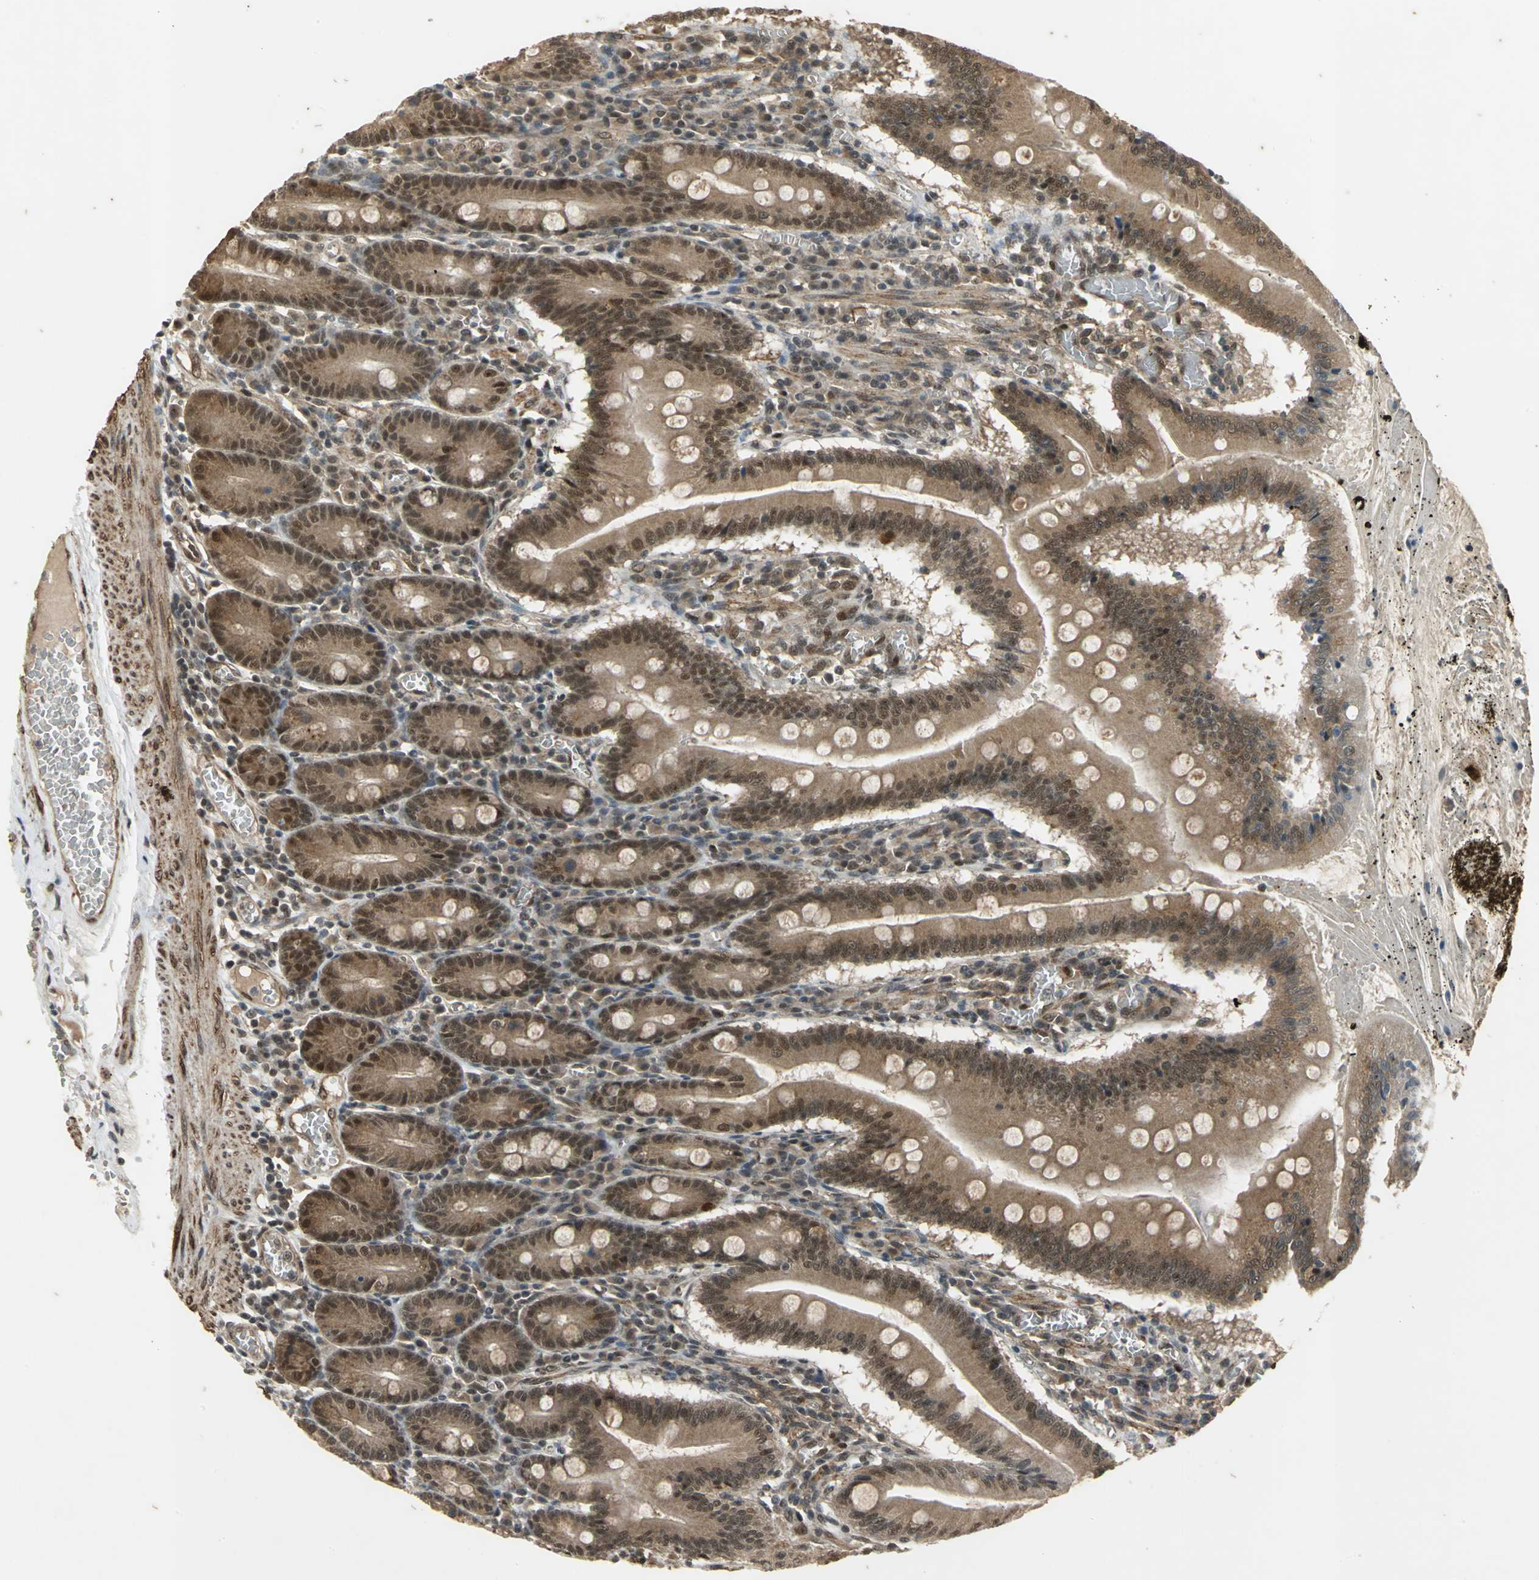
{"staining": {"intensity": "strong", "quantity": ">75%", "location": "cytoplasmic/membranous,nuclear"}, "tissue": "small intestine", "cell_type": "Glandular cells", "image_type": "normal", "snomed": [{"axis": "morphology", "description": "Normal tissue, NOS"}, {"axis": "topography", "description": "Small intestine"}], "caption": "Glandular cells show strong cytoplasmic/membranous,nuclear positivity in approximately >75% of cells in unremarkable small intestine. The protein is stained brown, and the nuclei are stained in blue (DAB IHC with brightfield microscopy, high magnification).", "gene": "NOTCH3", "patient": {"sex": "male", "age": 71}}